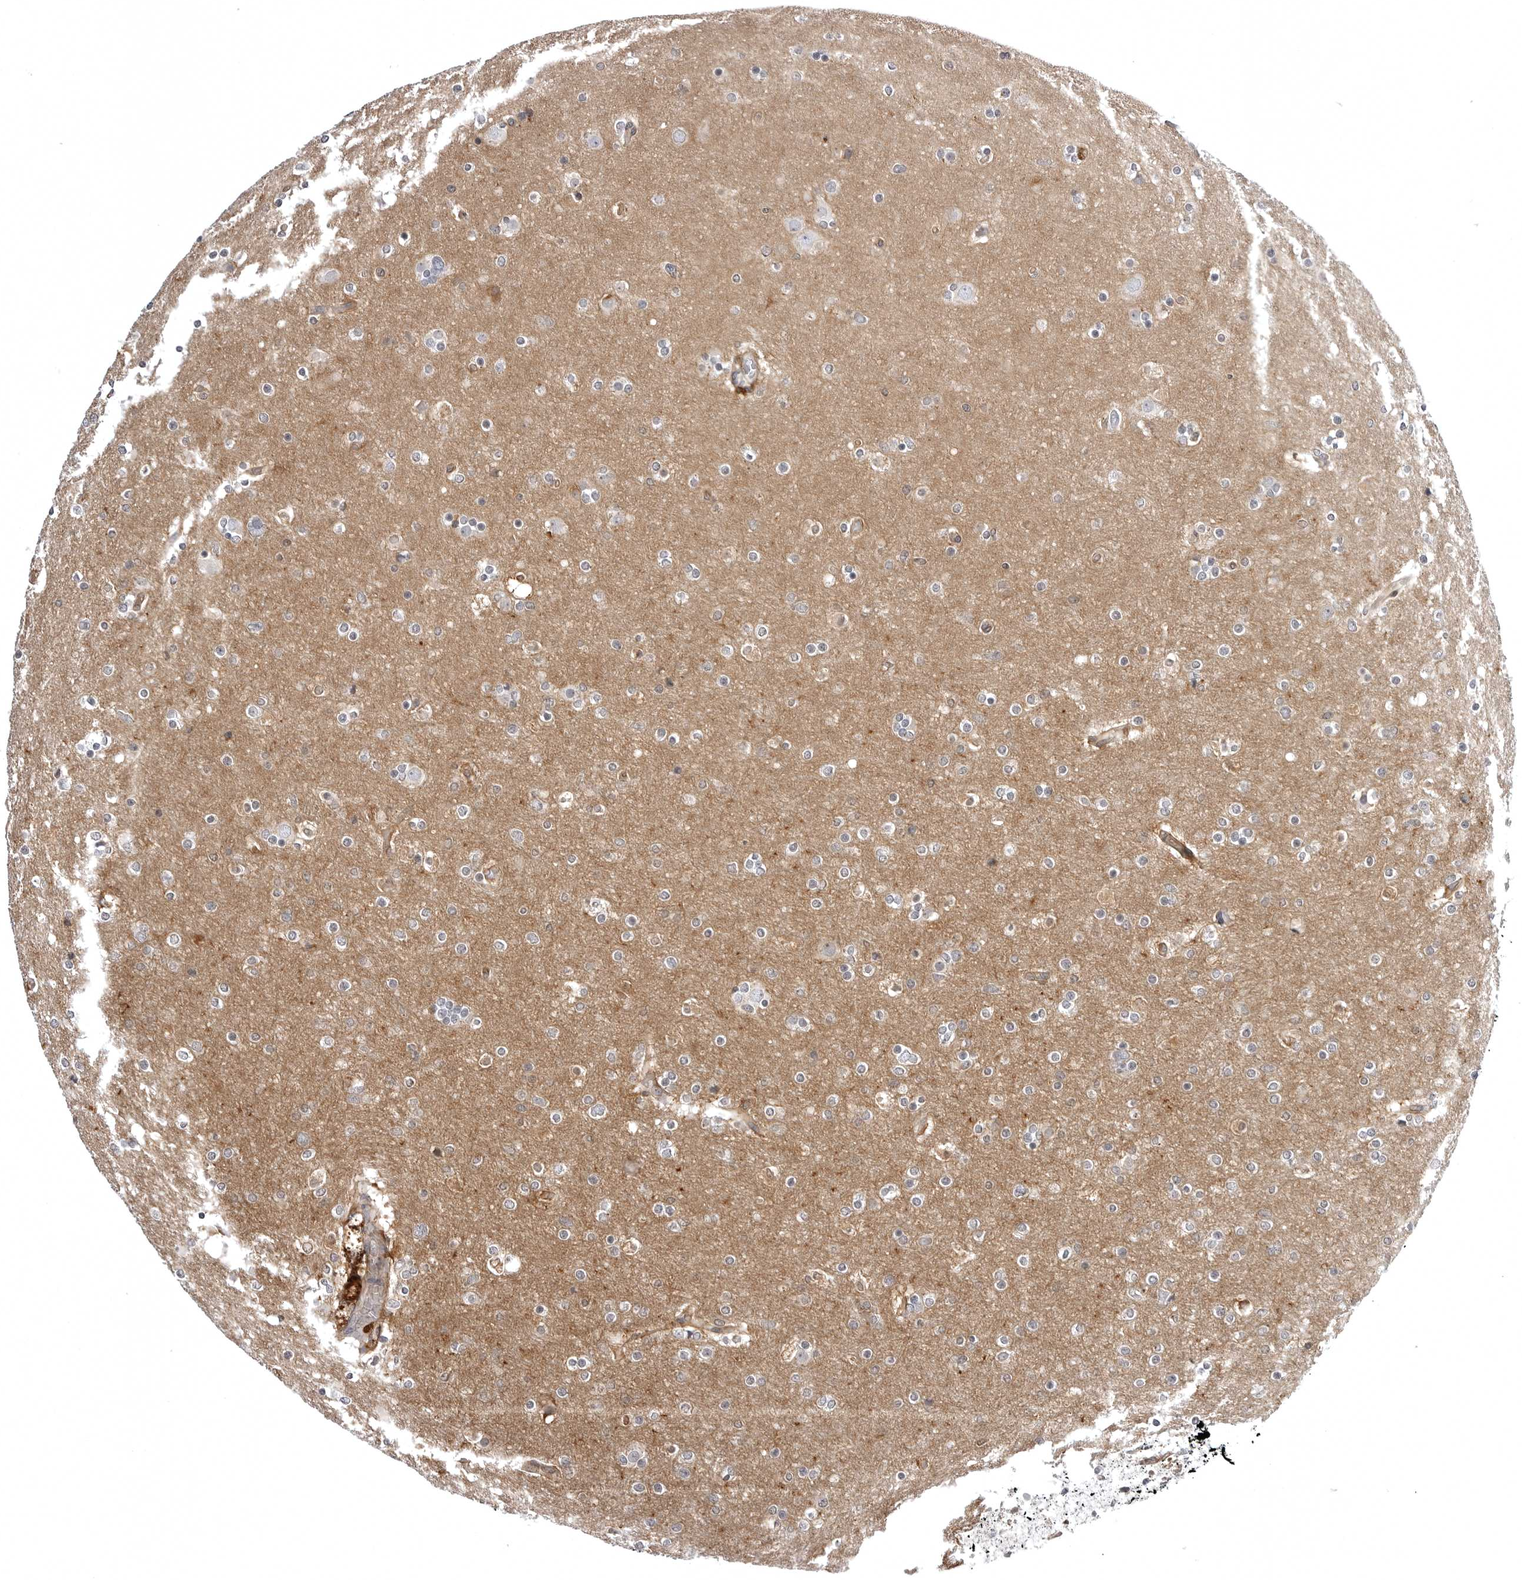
{"staining": {"intensity": "negative", "quantity": "none", "location": "none"}, "tissue": "glioma", "cell_type": "Tumor cells", "image_type": "cancer", "snomed": [{"axis": "morphology", "description": "Glioma, malignant, High grade"}, {"axis": "topography", "description": "Cerebral cortex"}], "caption": "Immunohistochemical staining of glioma shows no significant staining in tumor cells.", "gene": "ARL5A", "patient": {"sex": "female", "age": 36}}